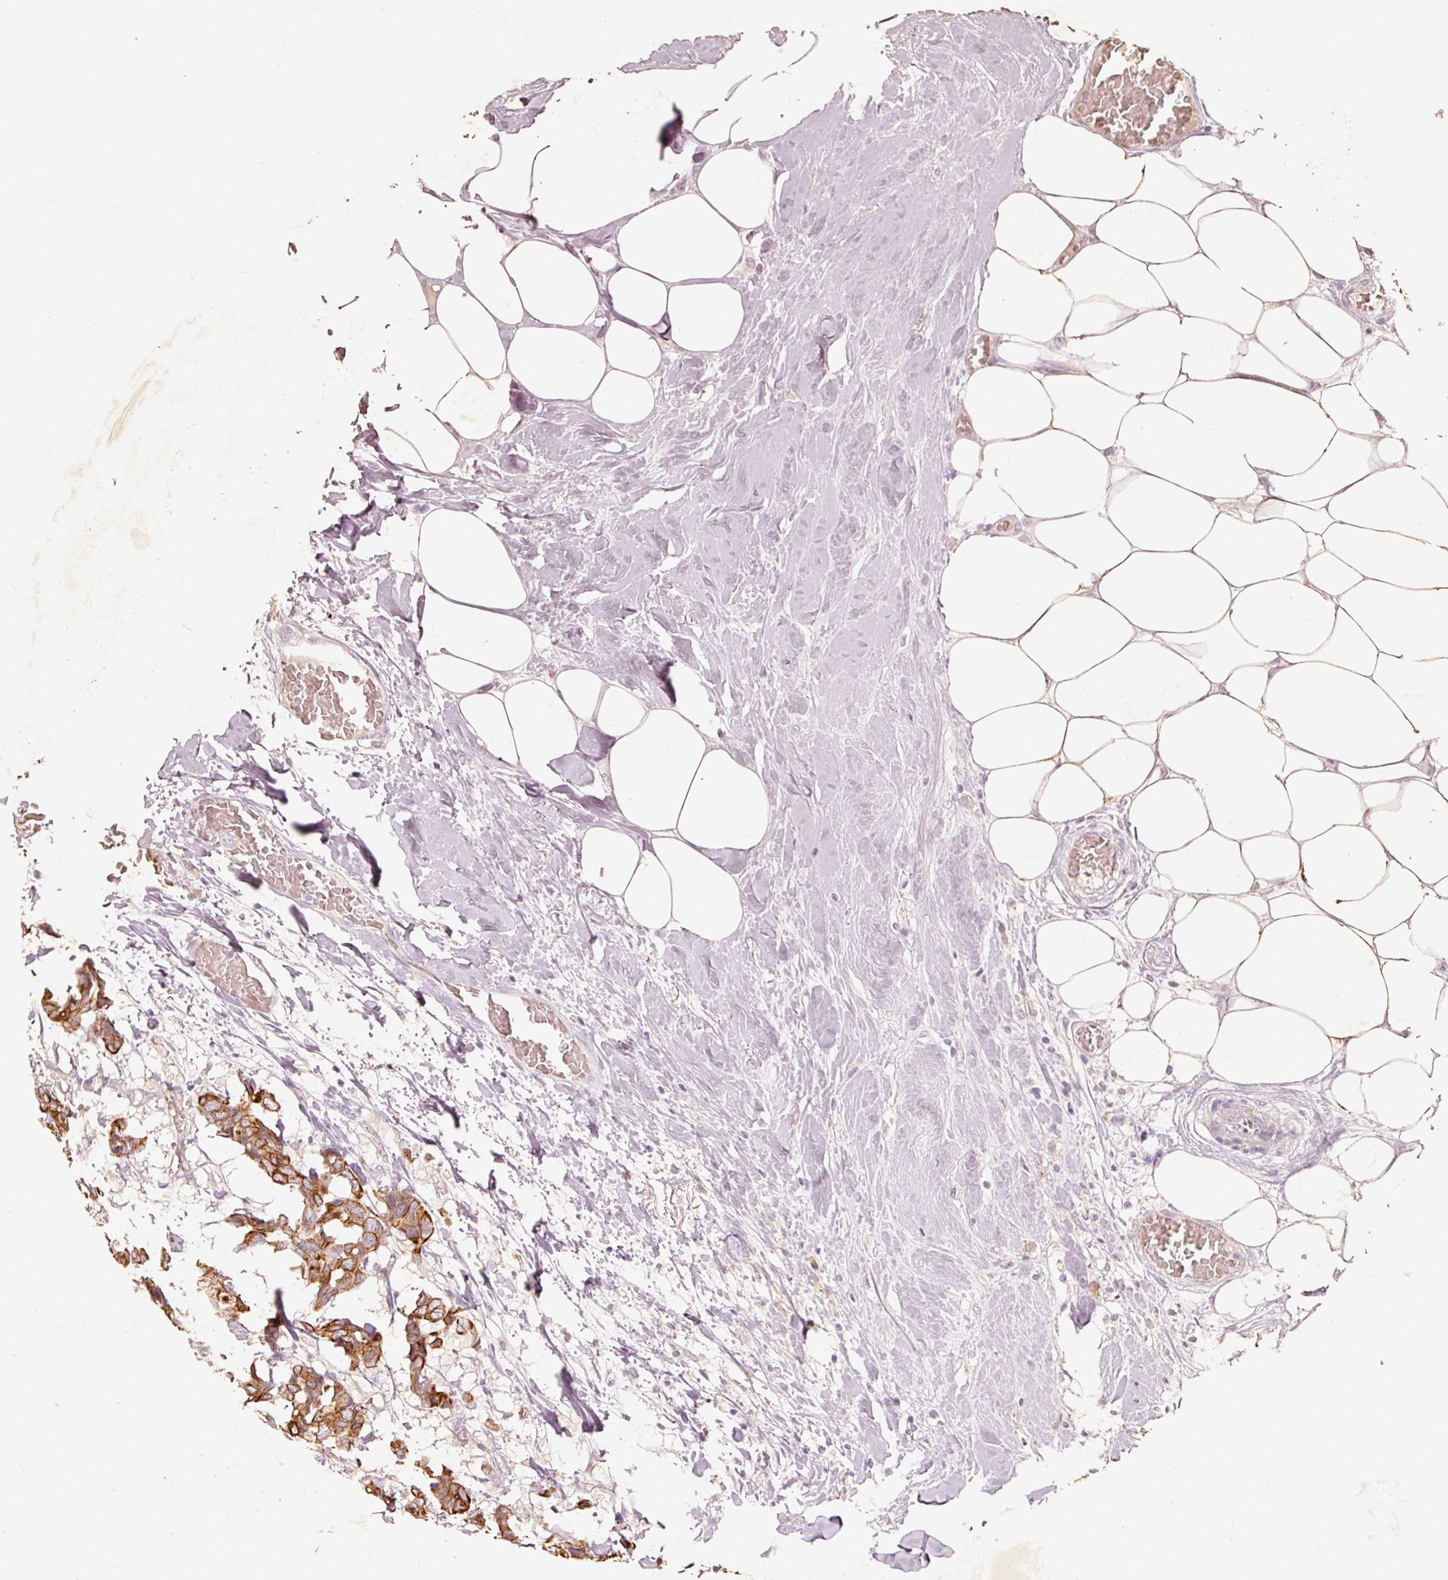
{"staining": {"intensity": "strong", "quantity": ">75%", "location": "cytoplasmic/membranous"}, "tissue": "breast cancer", "cell_type": "Tumor cells", "image_type": "cancer", "snomed": [{"axis": "morphology", "description": "Duct carcinoma"}, {"axis": "topography", "description": "Breast"}], "caption": "This histopathology image exhibits immunohistochemistry staining of invasive ductal carcinoma (breast), with high strong cytoplasmic/membranous staining in about >75% of tumor cells.", "gene": "TRIM73", "patient": {"sex": "female", "age": 75}}